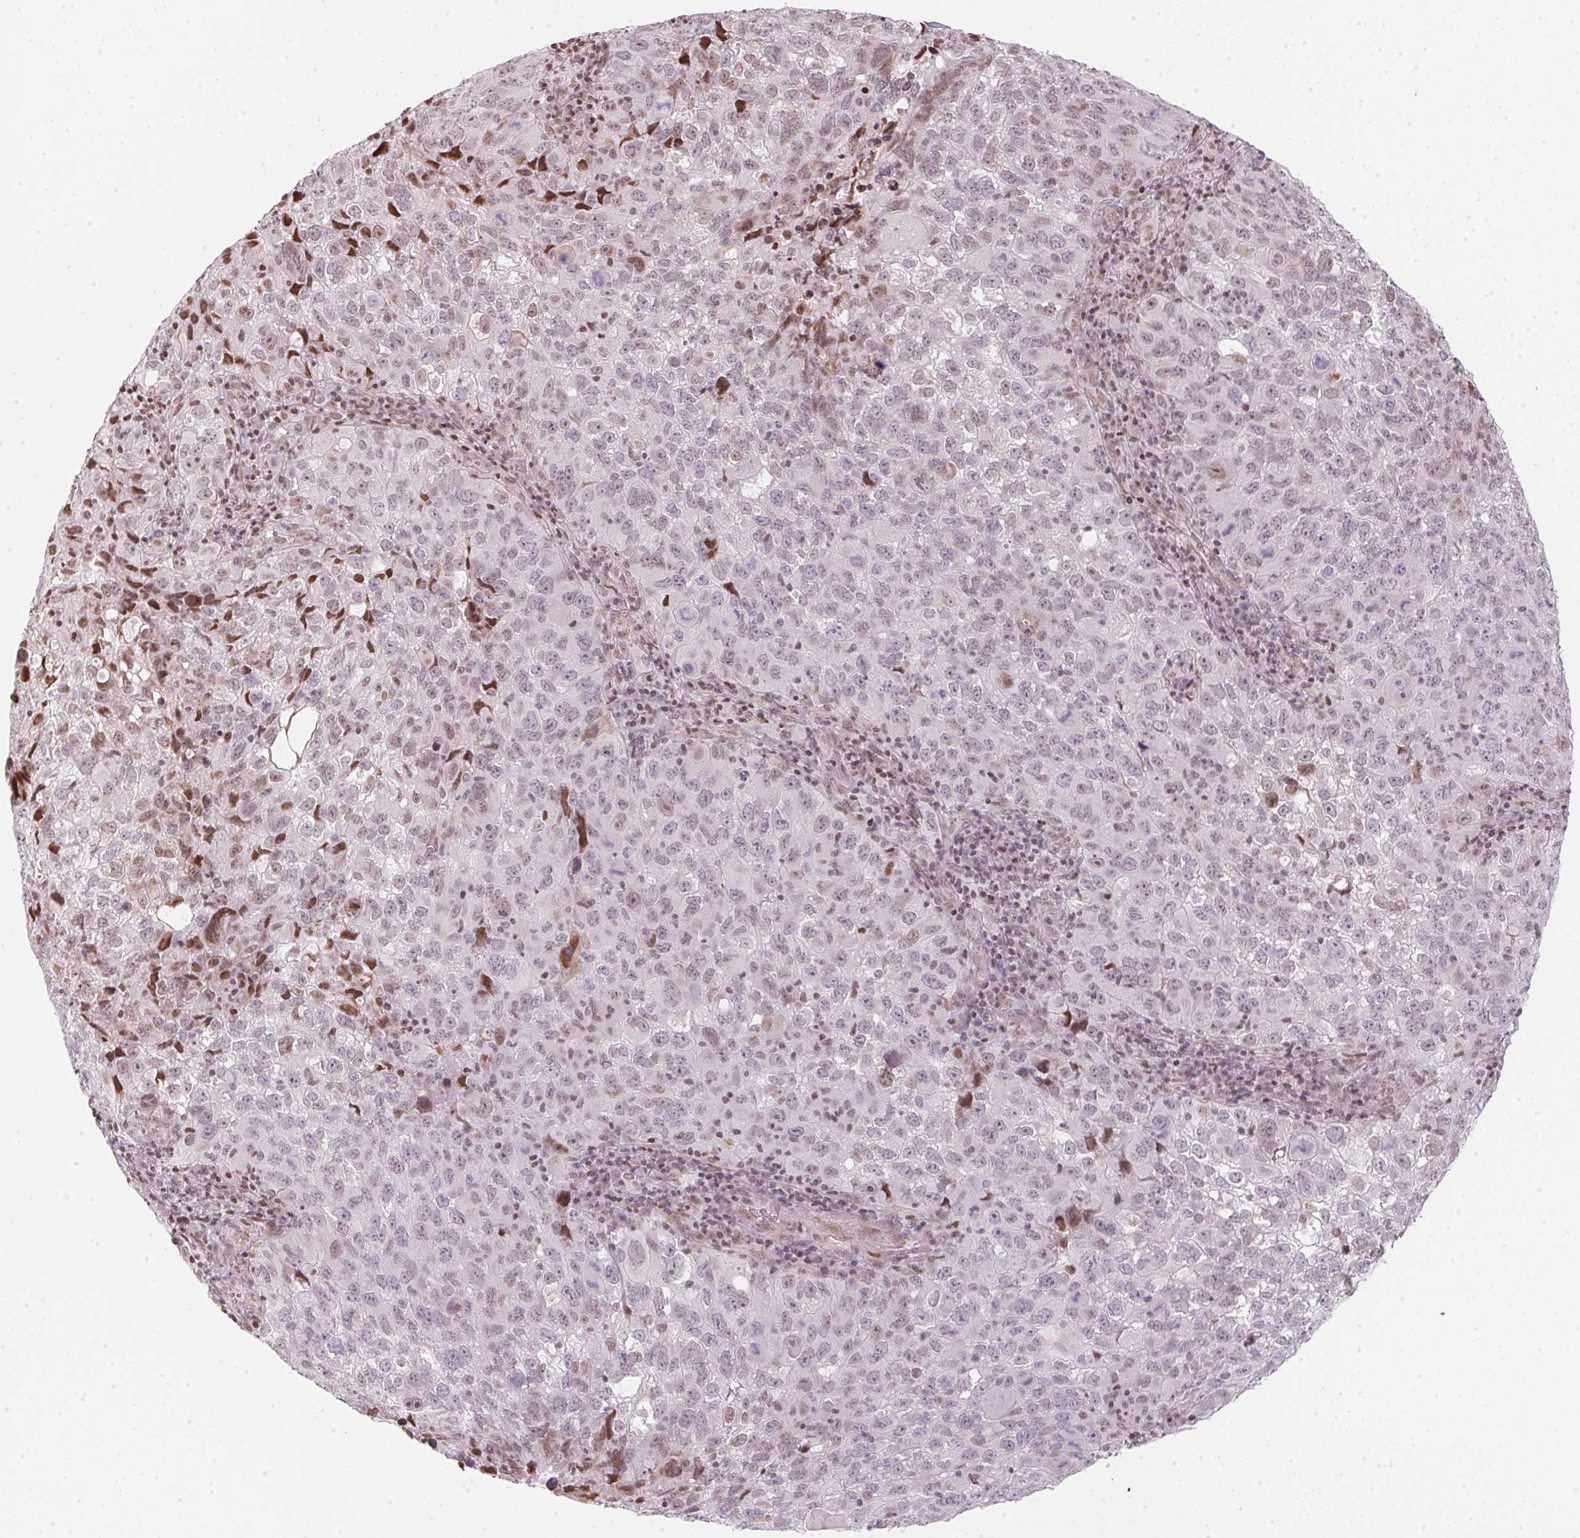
{"staining": {"intensity": "weak", "quantity": "<25%", "location": "nuclear"}, "tissue": "cervical cancer", "cell_type": "Tumor cells", "image_type": "cancer", "snomed": [{"axis": "morphology", "description": "Squamous cell carcinoma, NOS"}, {"axis": "topography", "description": "Cervix"}], "caption": "A high-resolution image shows IHC staining of cervical cancer (squamous cell carcinoma), which reveals no significant positivity in tumor cells. (DAB immunohistochemistry (IHC) with hematoxylin counter stain).", "gene": "KAT6A", "patient": {"sex": "female", "age": 55}}